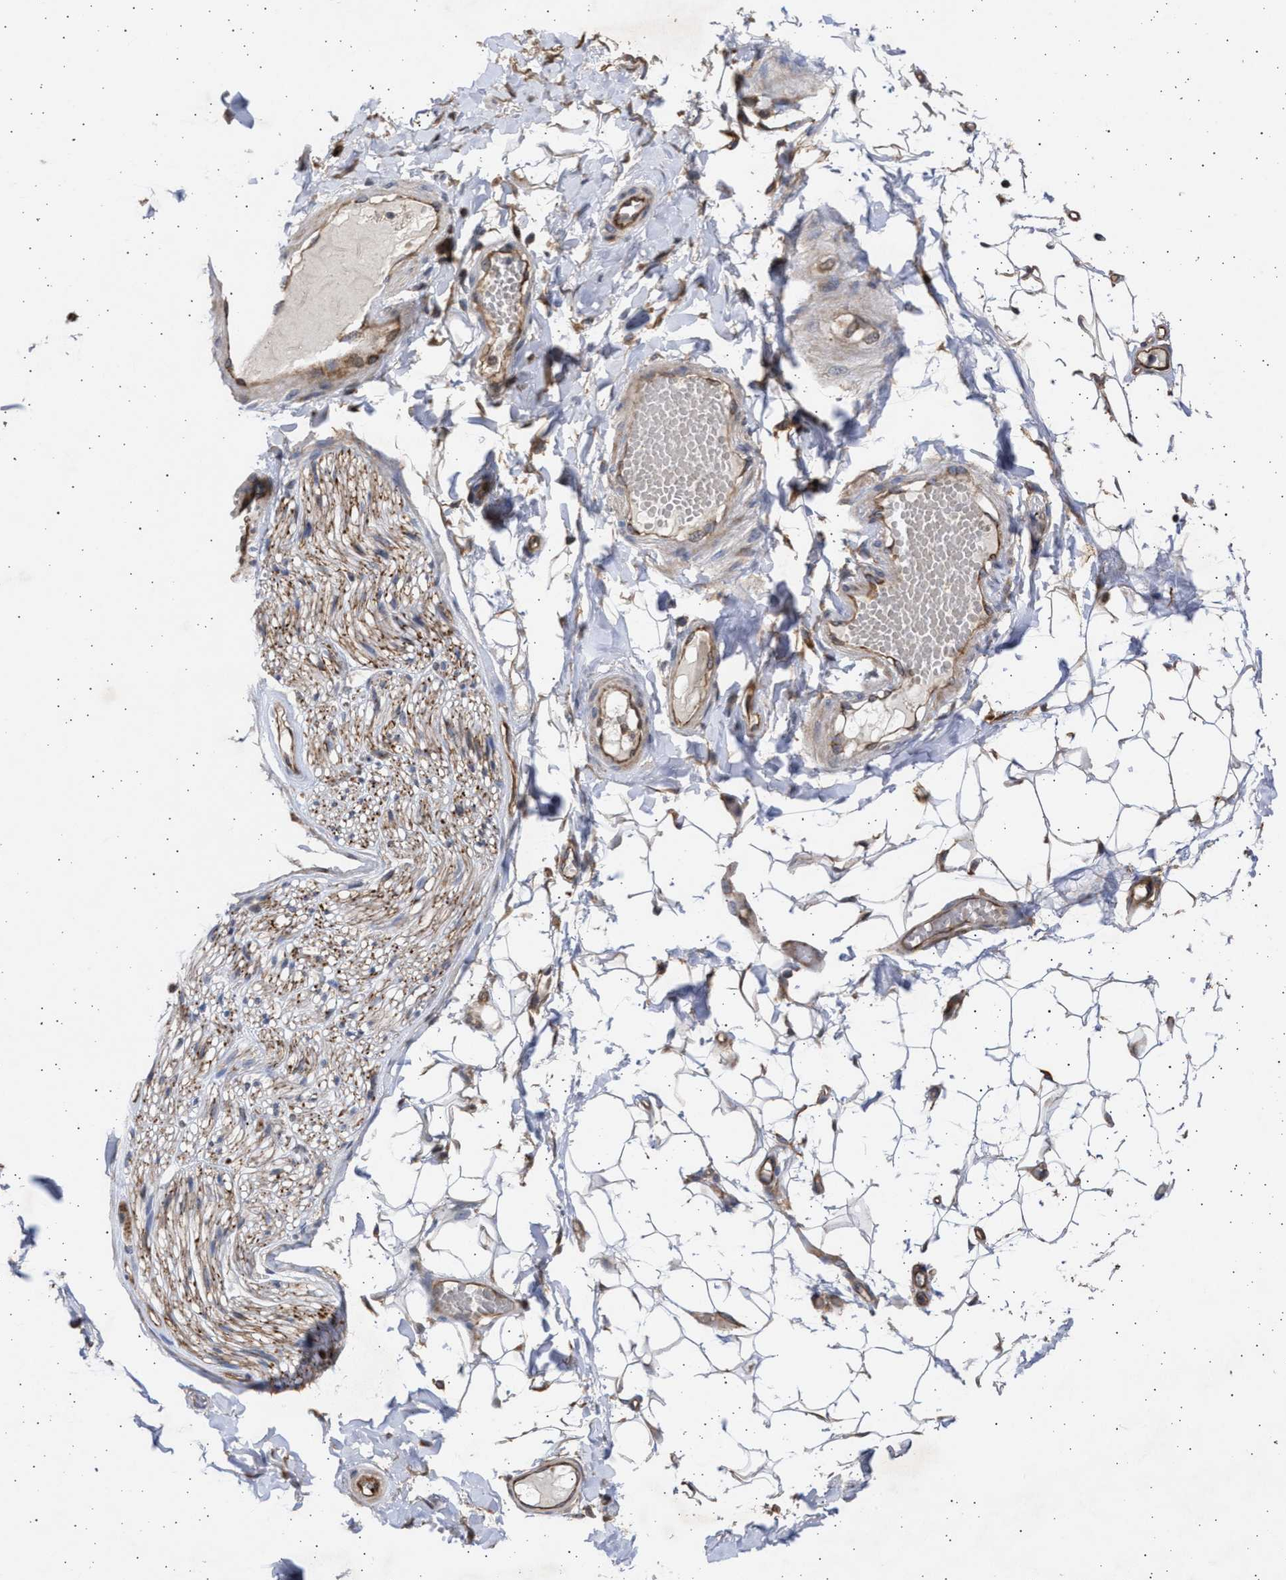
{"staining": {"intensity": "negative", "quantity": "none", "location": "none"}, "tissue": "adipose tissue", "cell_type": "Adipocytes", "image_type": "normal", "snomed": [{"axis": "morphology", "description": "Normal tissue, NOS"}, {"axis": "topography", "description": "Adipose tissue"}, {"axis": "topography", "description": "Vascular tissue"}, {"axis": "topography", "description": "Peripheral nerve tissue"}], "caption": "This is an IHC micrograph of unremarkable adipose tissue. There is no expression in adipocytes.", "gene": "TTC19", "patient": {"sex": "male", "age": 25}}